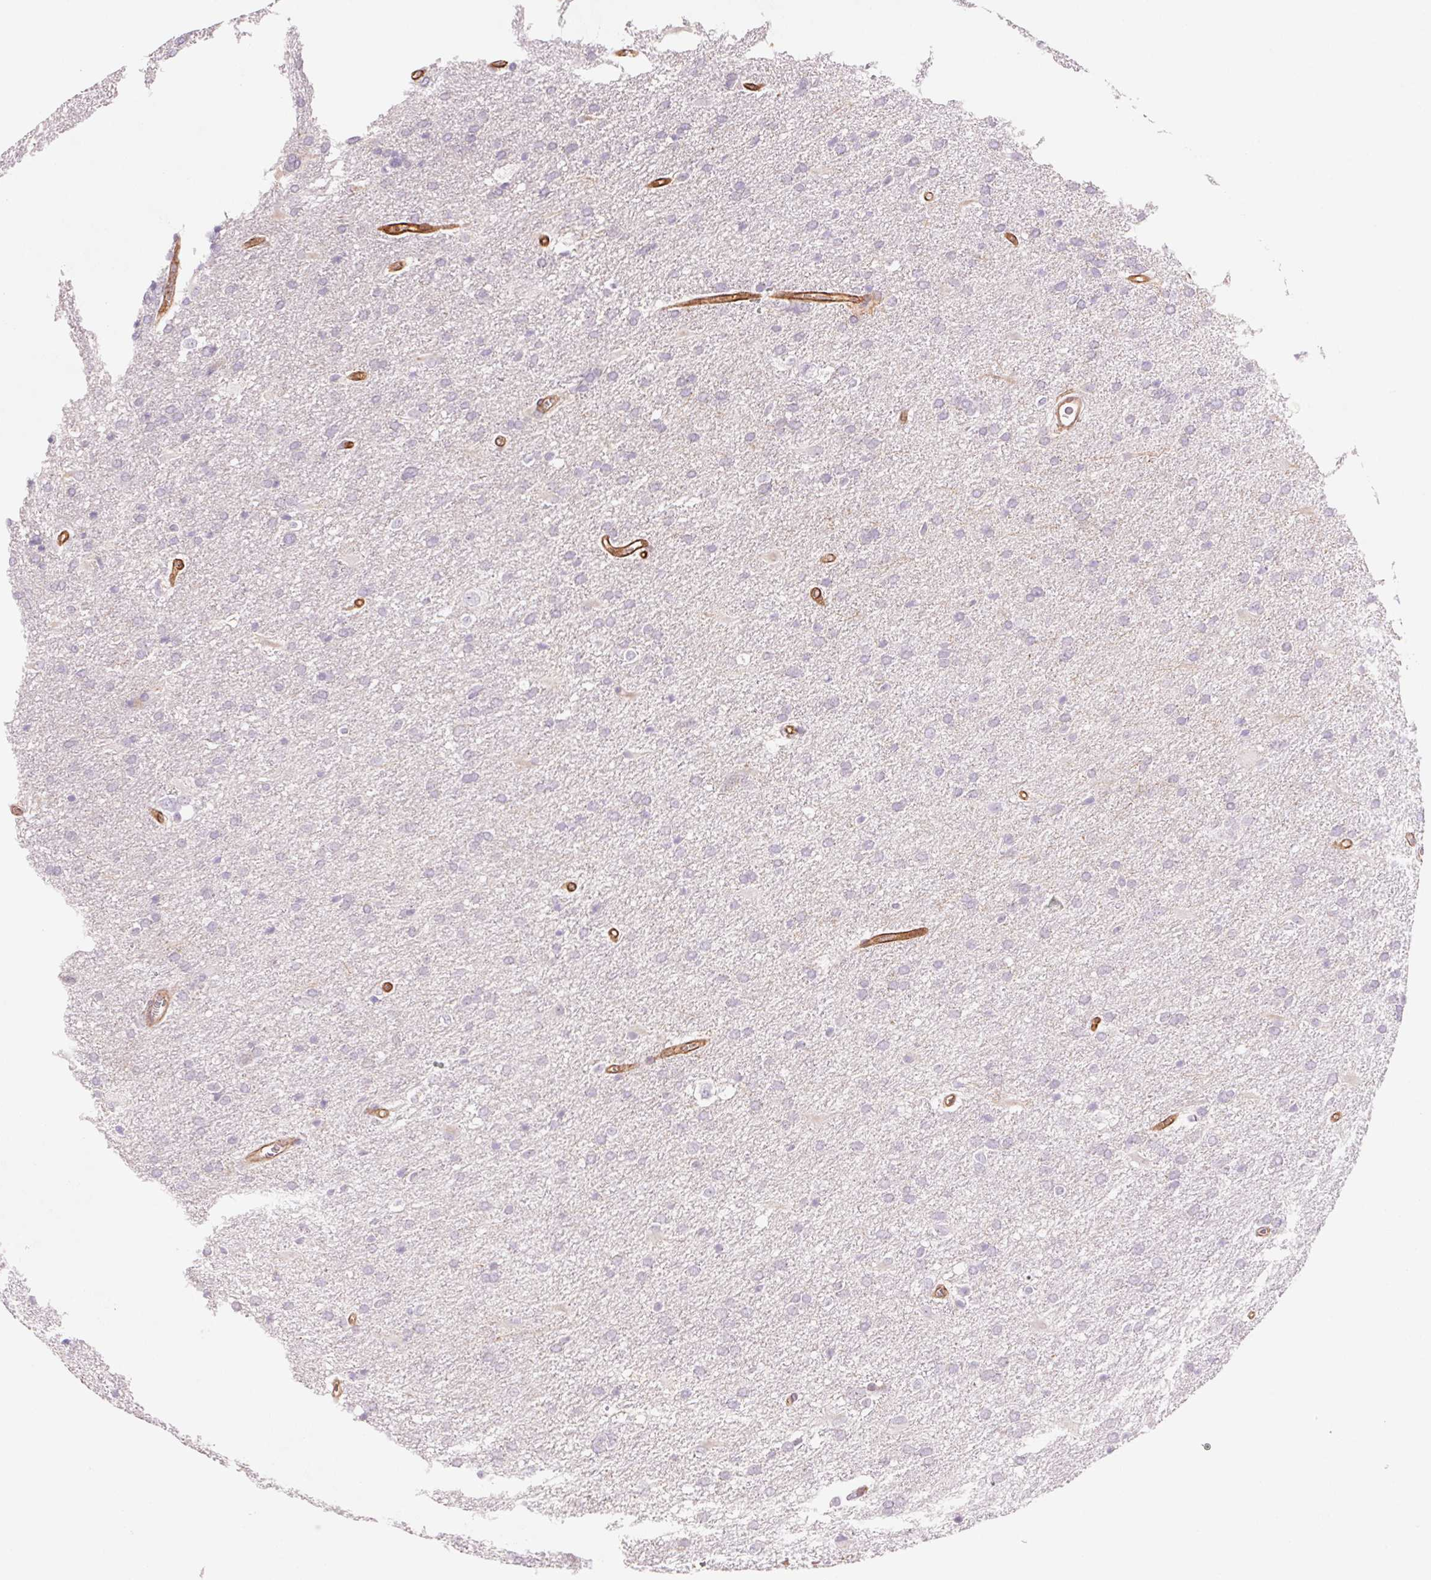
{"staining": {"intensity": "negative", "quantity": "none", "location": "none"}, "tissue": "glioma", "cell_type": "Tumor cells", "image_type": "cancer", "snomed": [{"axis": "morphology", "description": "Glioma, malignant, Low grade"}, {"axis": "topography", "description": "Brain"}], "caption": "A high-resolution histopathology image shows immunohistochemistry staining of glioma, which demonstrates no significant positivity in tumor cells. (DAB immunohistochemistry visualized using brightfield microscopy, high magnification).", "gene": "MS4A13", "patient": {"sex": "male", "age": 66}}